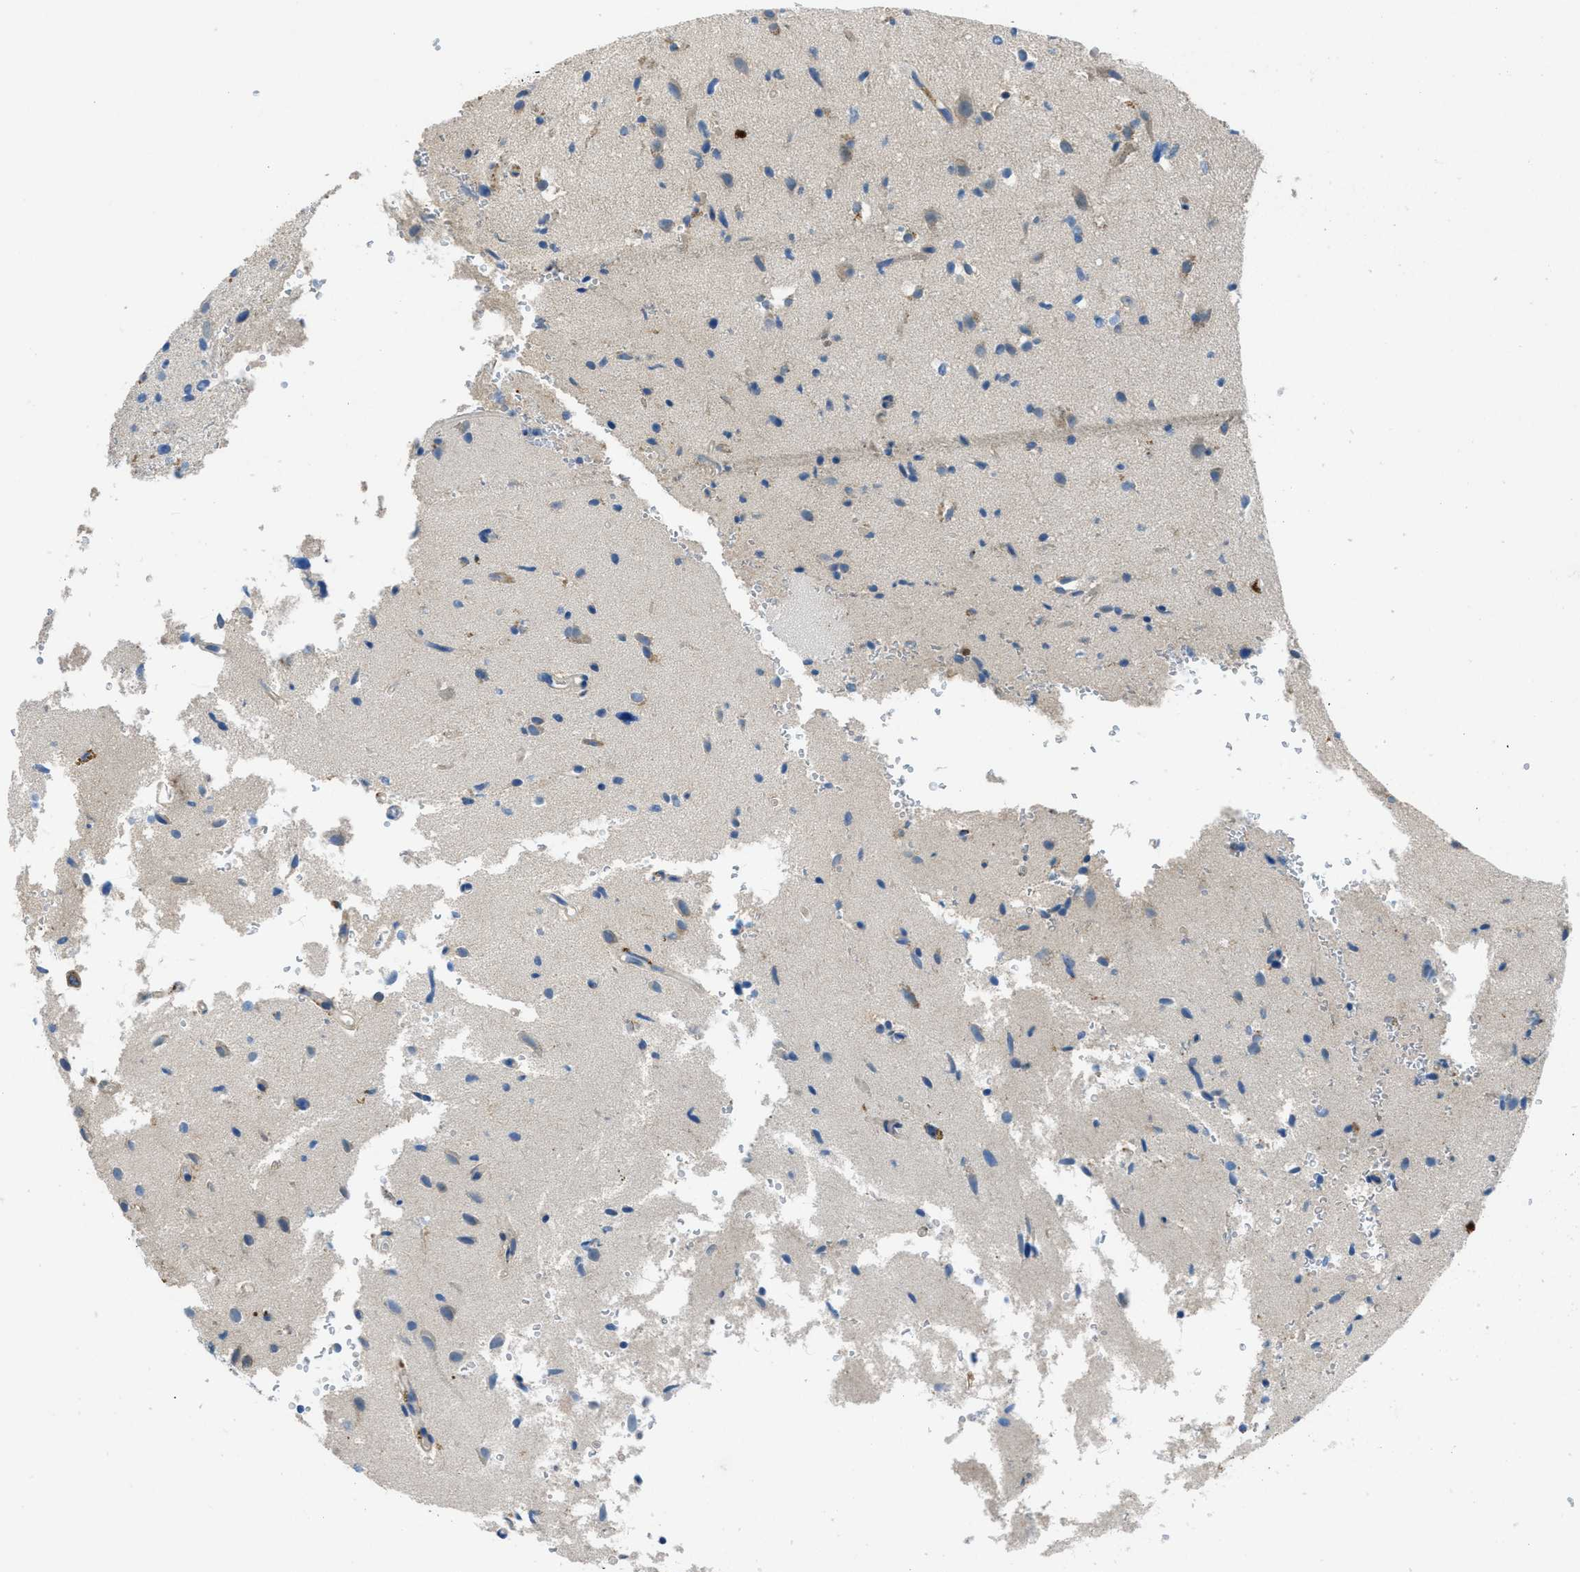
{"staining": {"intensity": "weak", "quantity": "<25%", "location": "cytoplasmic/membranous"}, "tissue": "glioma", "cell_type": "Tumor cells", "image_type": "cancer", "snomed": [{"axis": "morphology", "description": "Glioma, malignant, High grade"}, {"axis": "topography", "description": "Brain"}], "caption": "An immunohistochemistry (IHC) image of malignant glioma (high-grade) is shown. There is no staining in tumor cells of malignant glioma (high-grade).", "gene": "MAP3K20", "patient": {"sex": "male", "age": 33}}